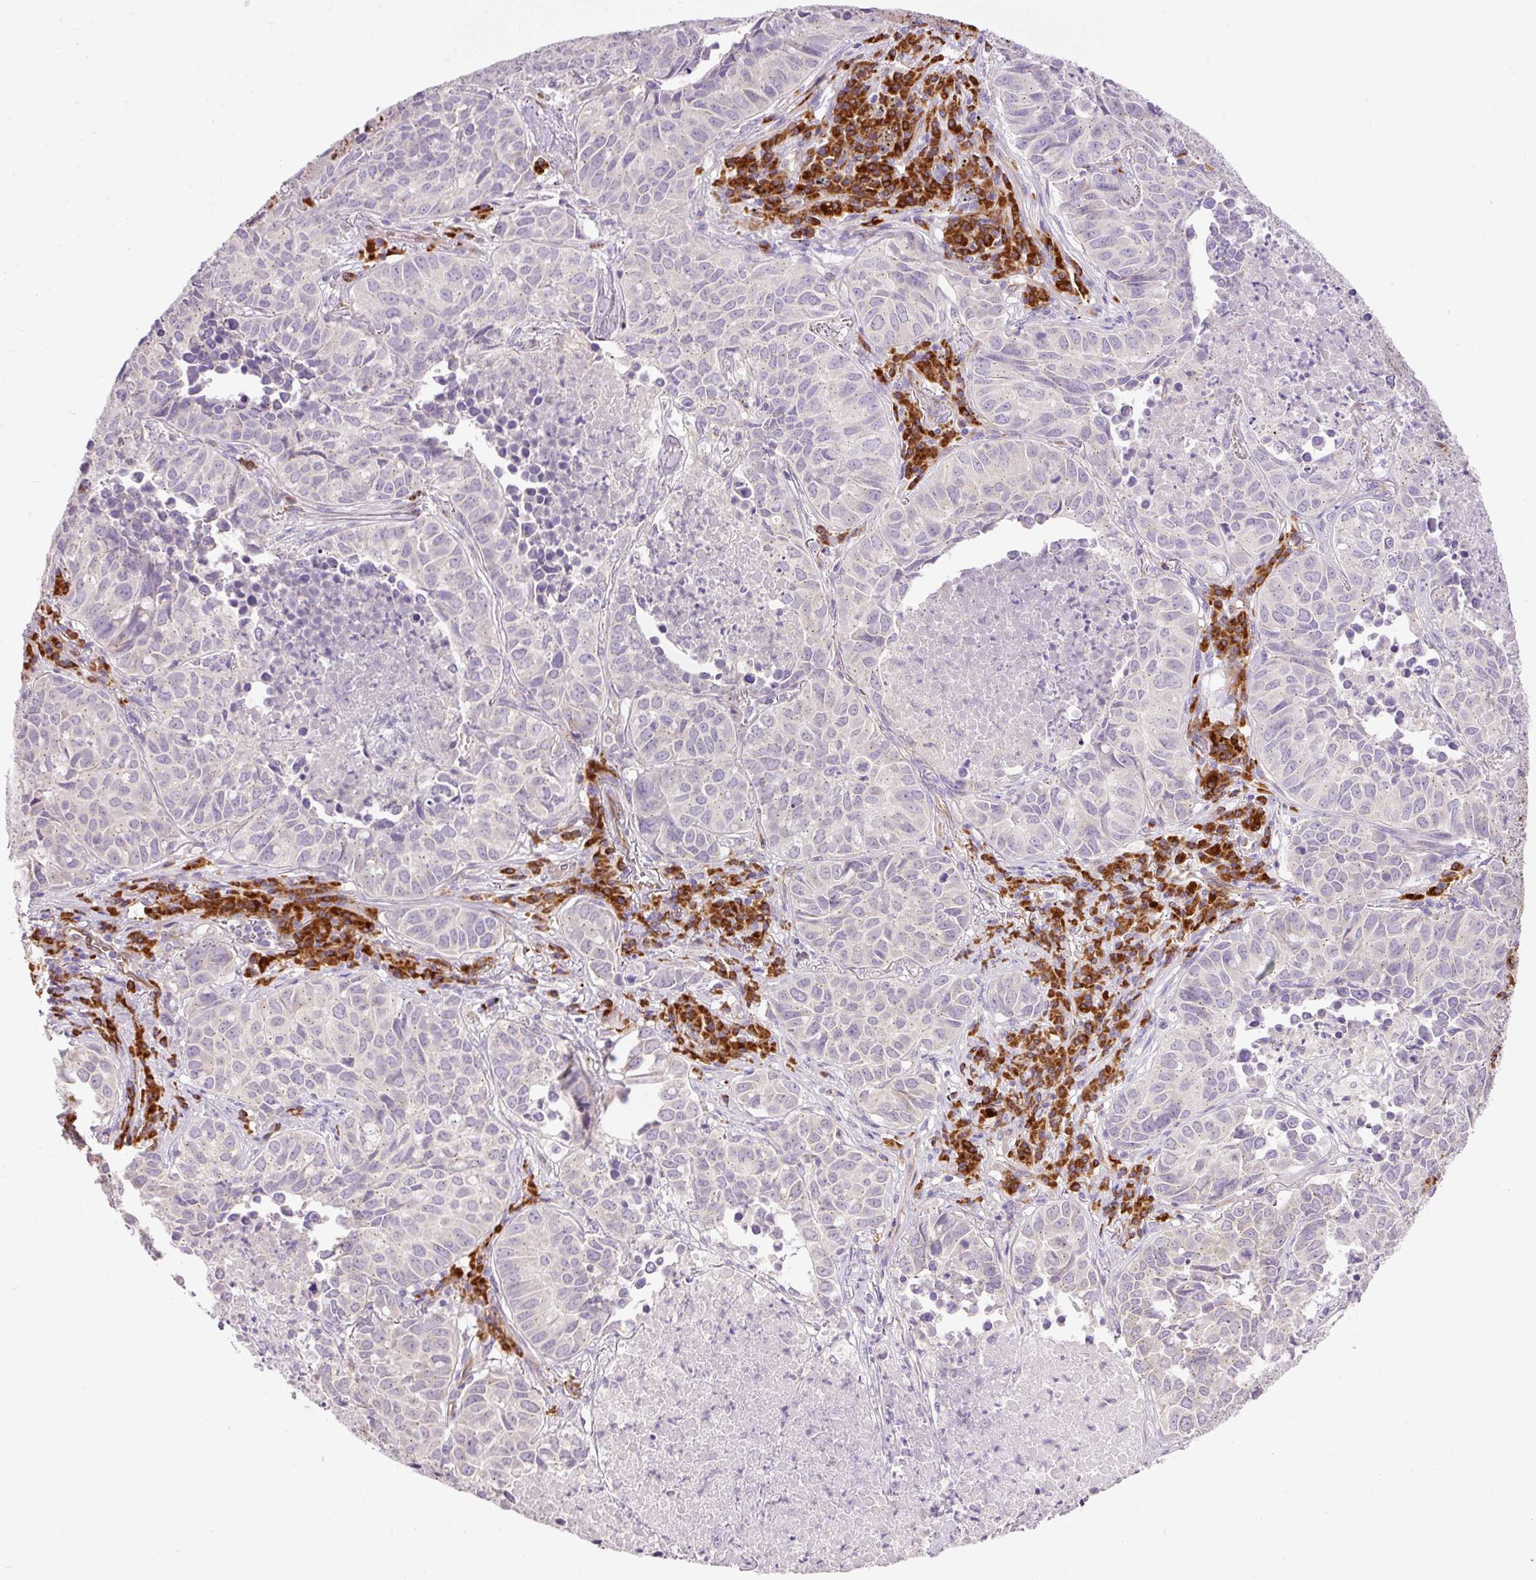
{"staining": {"intensity": "negative", "quantity": "none", "location": "none"}, "tissue": "lung cancer", "cell_type": "Tumor cells", "image_type": "cancer", "snomed": [{"axis": "morphology", "description": "Adenocarcinoma, NOS"}, {"axis": "topography", "description": "Lung"}], "caption": "Immunohistochemistry (IHC) of human lung cancer (adenocarcinoma) displays no expression in tumor cells.", "gene": "PNPLA5", "patient": {"sex": "female", "age": 50}}